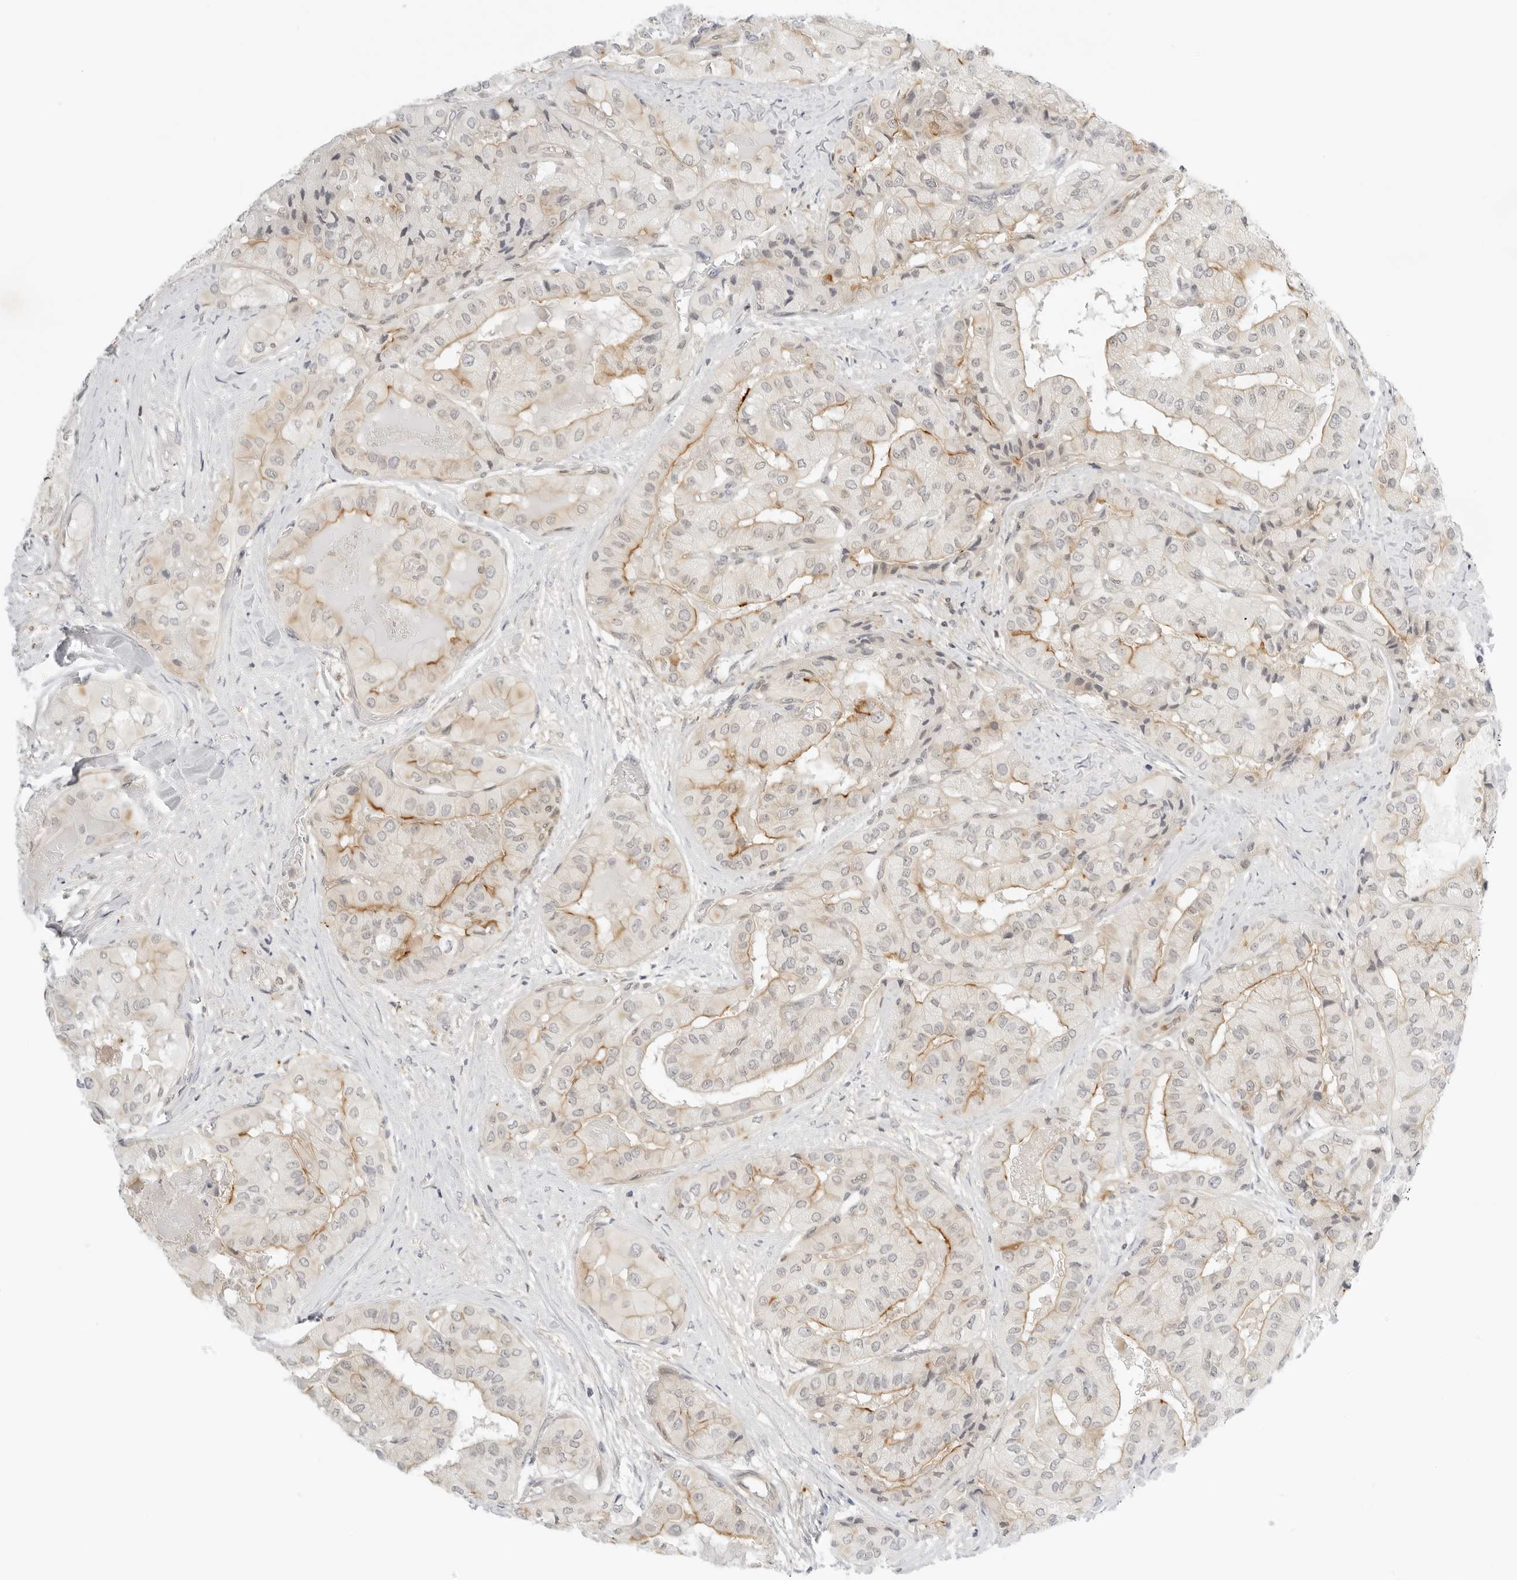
{"staining": {"intensity": "moderate", "quantity": "<25%", "location": "cytoplasmic/membranous"}, "tissue": "thyroid cancer", "cell_type": "Tumor cells", "image_type": "cancer", "snomed": [{"axis": "morphology", "description": "Papillary adenocarcinoma, NOS"}, {"axis": "topography", "description": "Thyroid gland"}], "caption": "Immunohistochemistry (IHC) staining of thyroid cancer (papillary adenocarcinoma), which displays low levels of moderate cytoplasmic/membranous expression in approximately <25% of tumor cells indicating moderate cytoplasmic/membranous protein expression. The staining was performed using DAB (brown) for protein detection and nuclei were counterstained in hematoxylin (blue).", "gene": "OSCP1", "patient": {"sex": "female", "age": 59}}